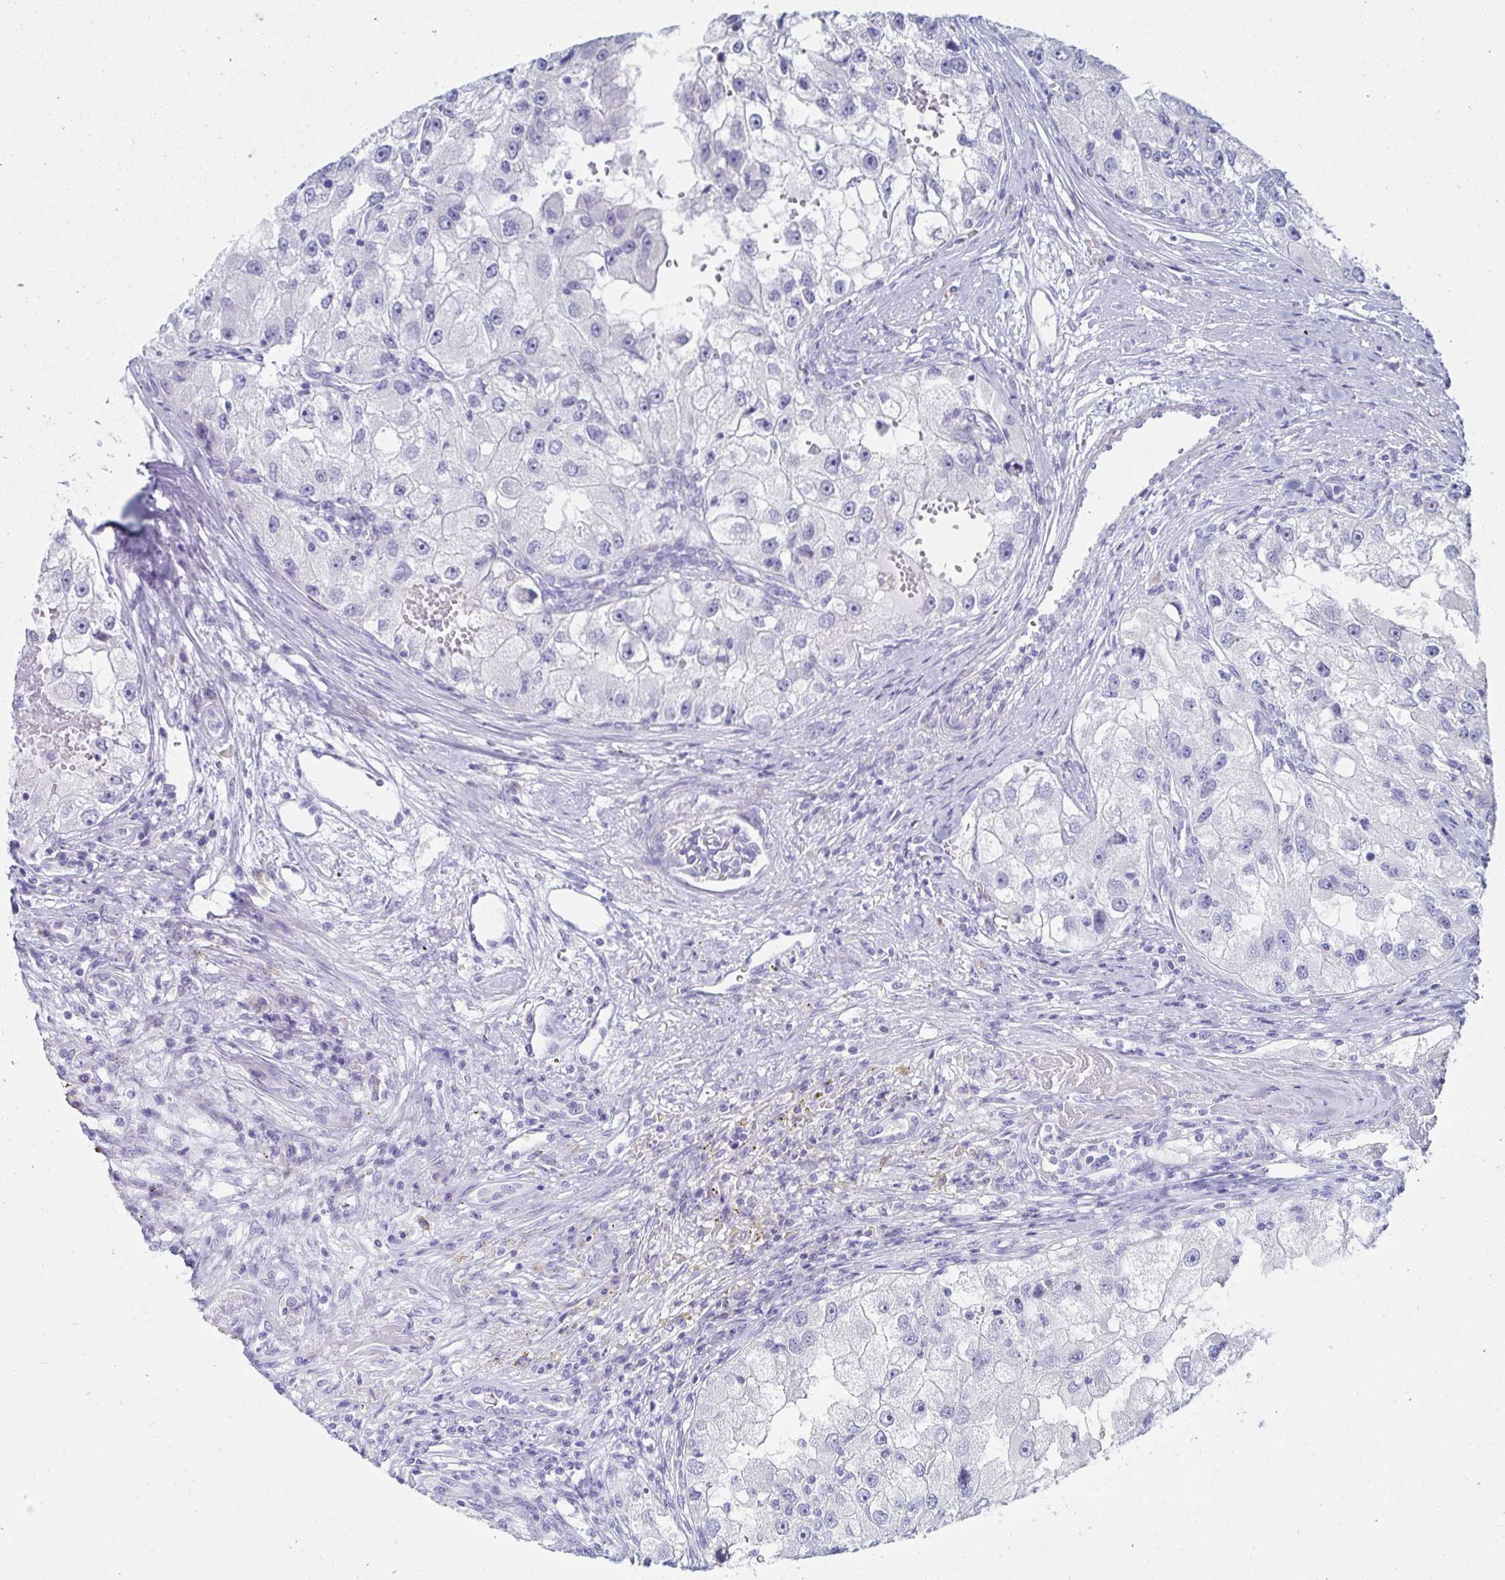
{"staining": {"intensity": "negative", "quantity": "none", "location": "none"}, "tissue": "renal cancer", "cell_type": "Tumor cells", "image_type": "cancer", "snomed": [{"axis": "morphology", "description": "Adenocarcinoma, NOS"}, {"axis": "topography", "description": "Kidney"}], "caption": "Protein analysis of renal adenocarcinoma demonstrates no significant positivity in tumor cells.", "gene": "C4orf17", "patient": {"sex": "male", "age": 63}}